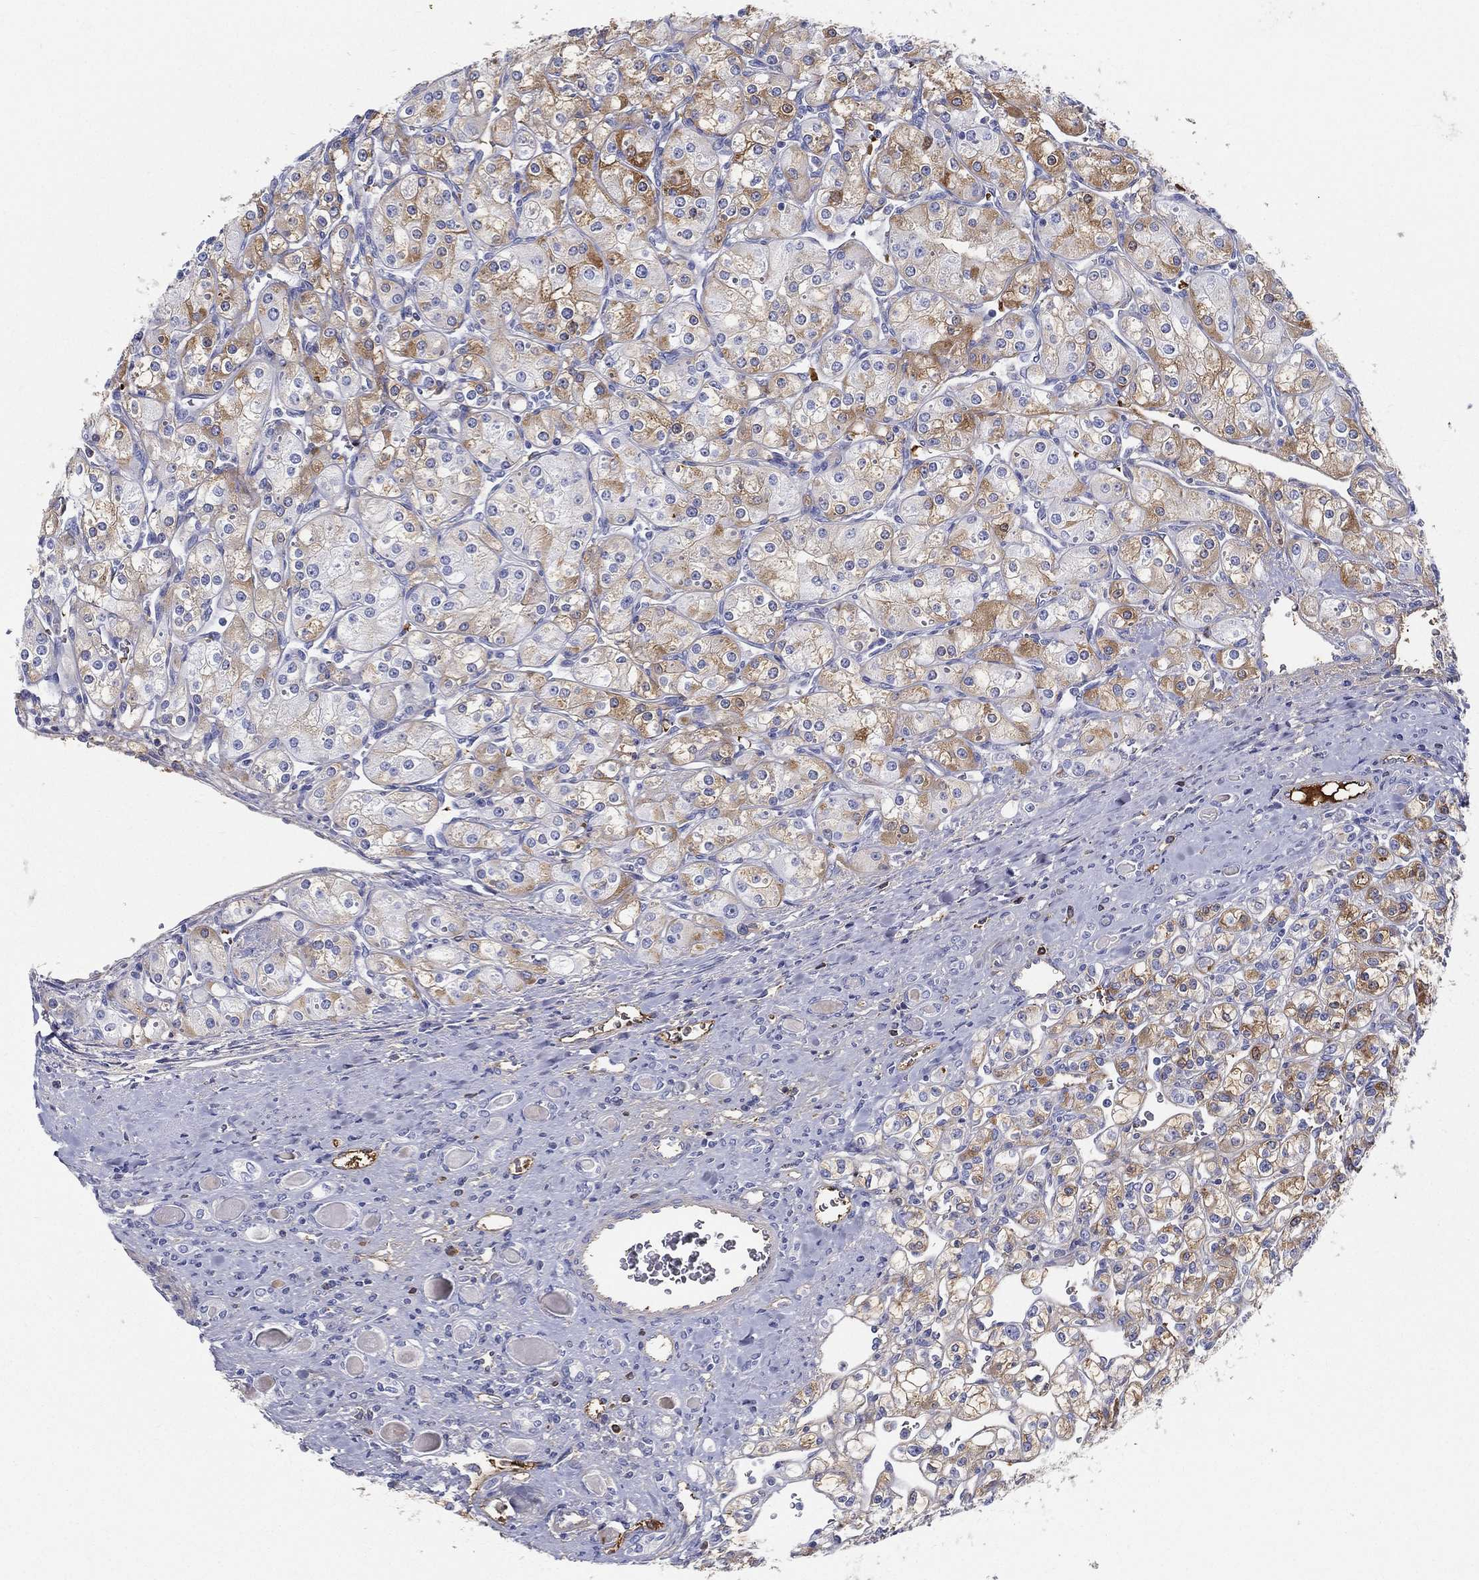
{"staining": {"intensity": "strong", "quantity": "25%-75%", "location": "cytoplasmic/membranous"}, "tissue": "renal cancer", "cell_type": "Tumor cells", "image_type": "cancer", "snomed": [{"axis": "morphology", "description": "Adenocarcinoma, NOS"}, {"axis": "topography", "description": "Kidney"}], "caption": "Immunohistochemistry (IHC) image of neoplastic tissue: human adenocarcinoma (renal) stained using immunohistochemistry (IHC) reveals high levels of strong protein expression localized specifically in the cytoplasmic/membranous of tumor cells, appearing as a cytoplasmic/membranous brown color.", "gene": "IFNB1", "patient": {"sex": "male", "age": 77}}